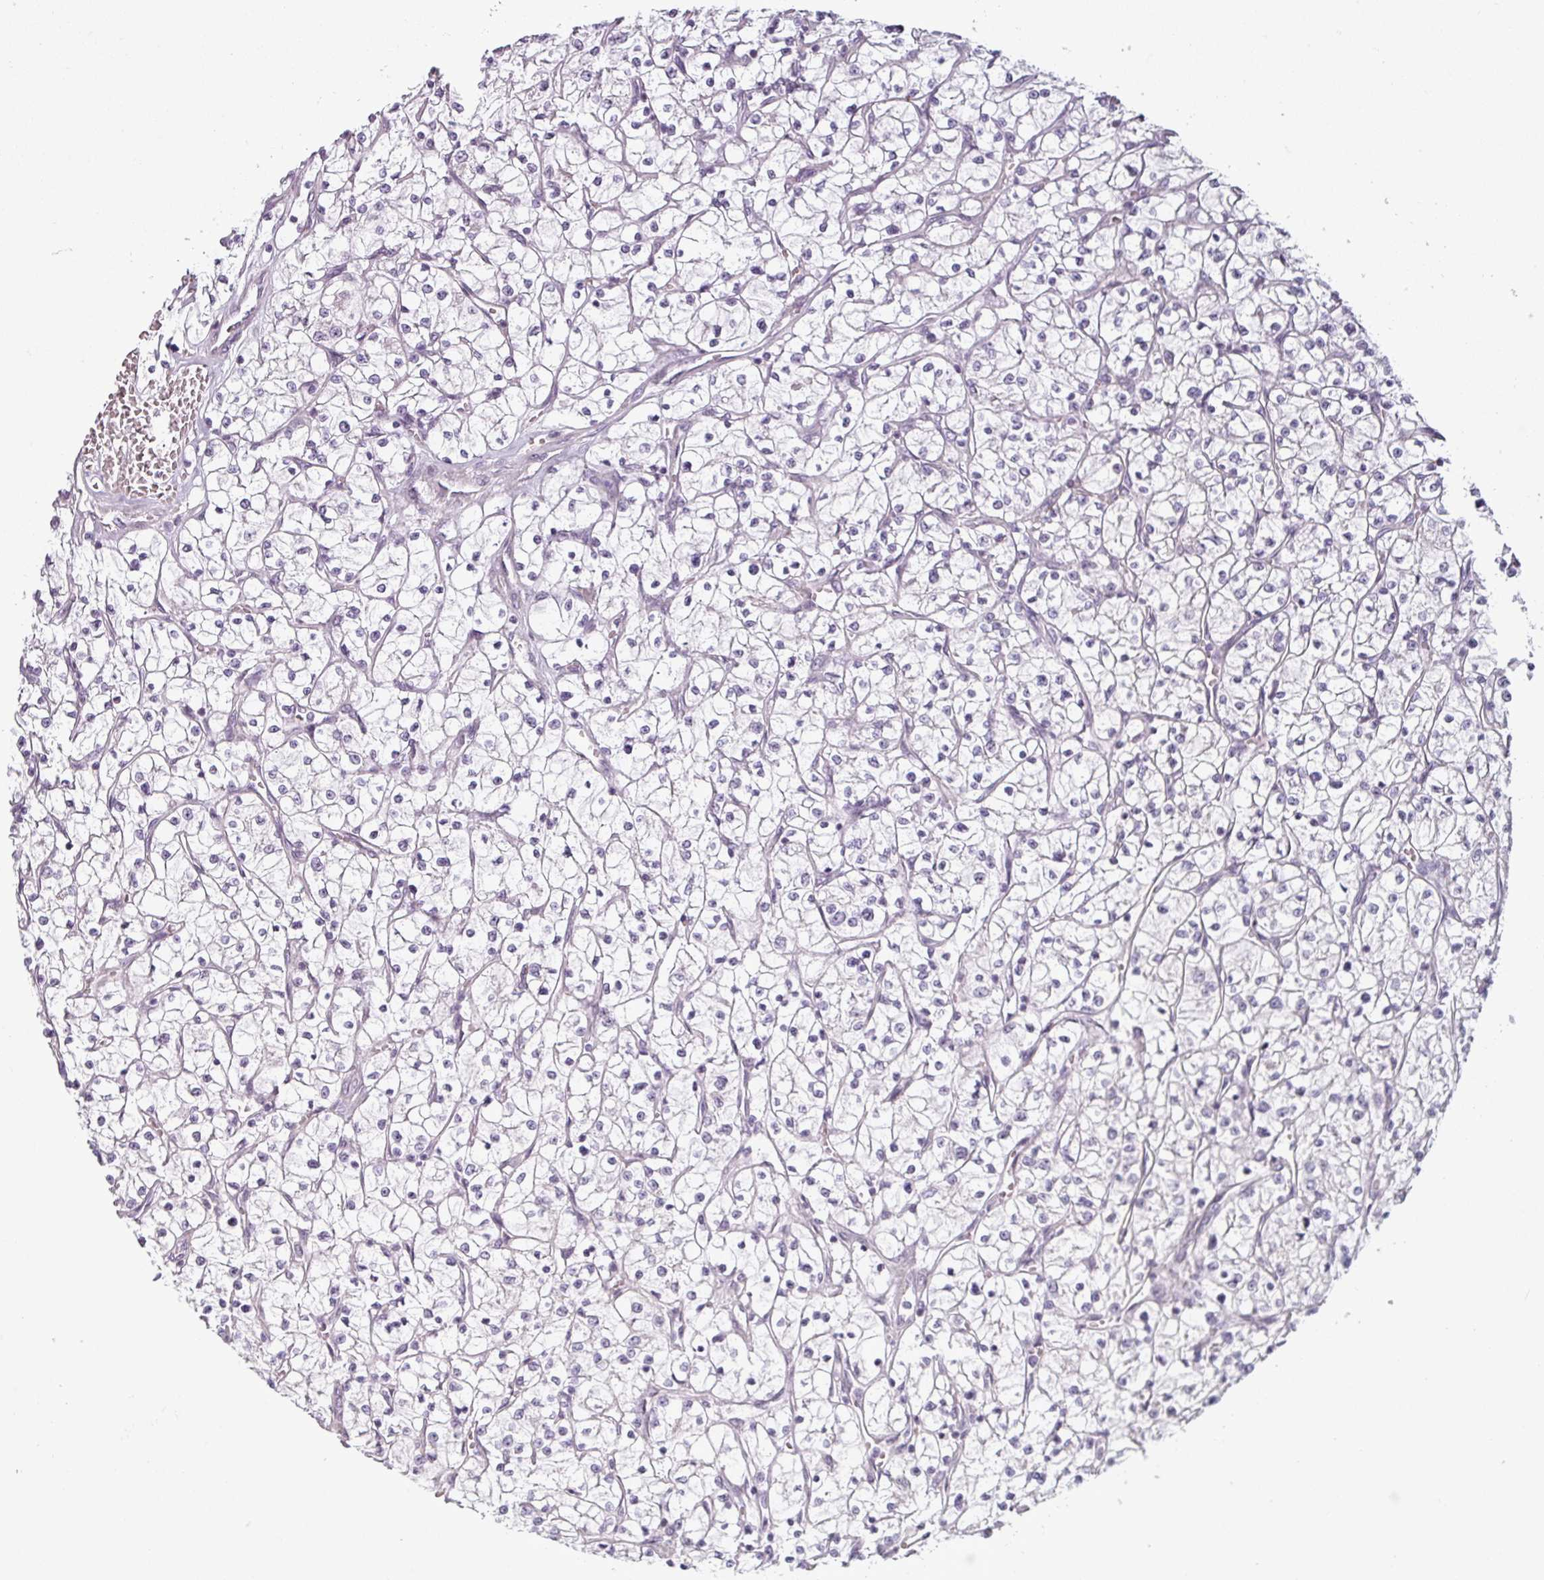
{"staining": {"intensity": "negative", "quantity": "none", "location": "none"}, "tissue": "renal cancer", "cell_type": "Tumor cells", "image_type": "cancer", "snomed": [{"axis": "morphology", "description": "Adenocarcinoma, NOS"}, {"axis": "topography", "description": "Kidney"}], "caption": "Photomicrograph shows no protein positivity in tumor cells of adenocarcinoma (renal) tissue. (Immunohistochemistry, brightfield microscopy, high magnification).", "gene": "OR52D1", "patient": {"sex": "female", "age": 64}}